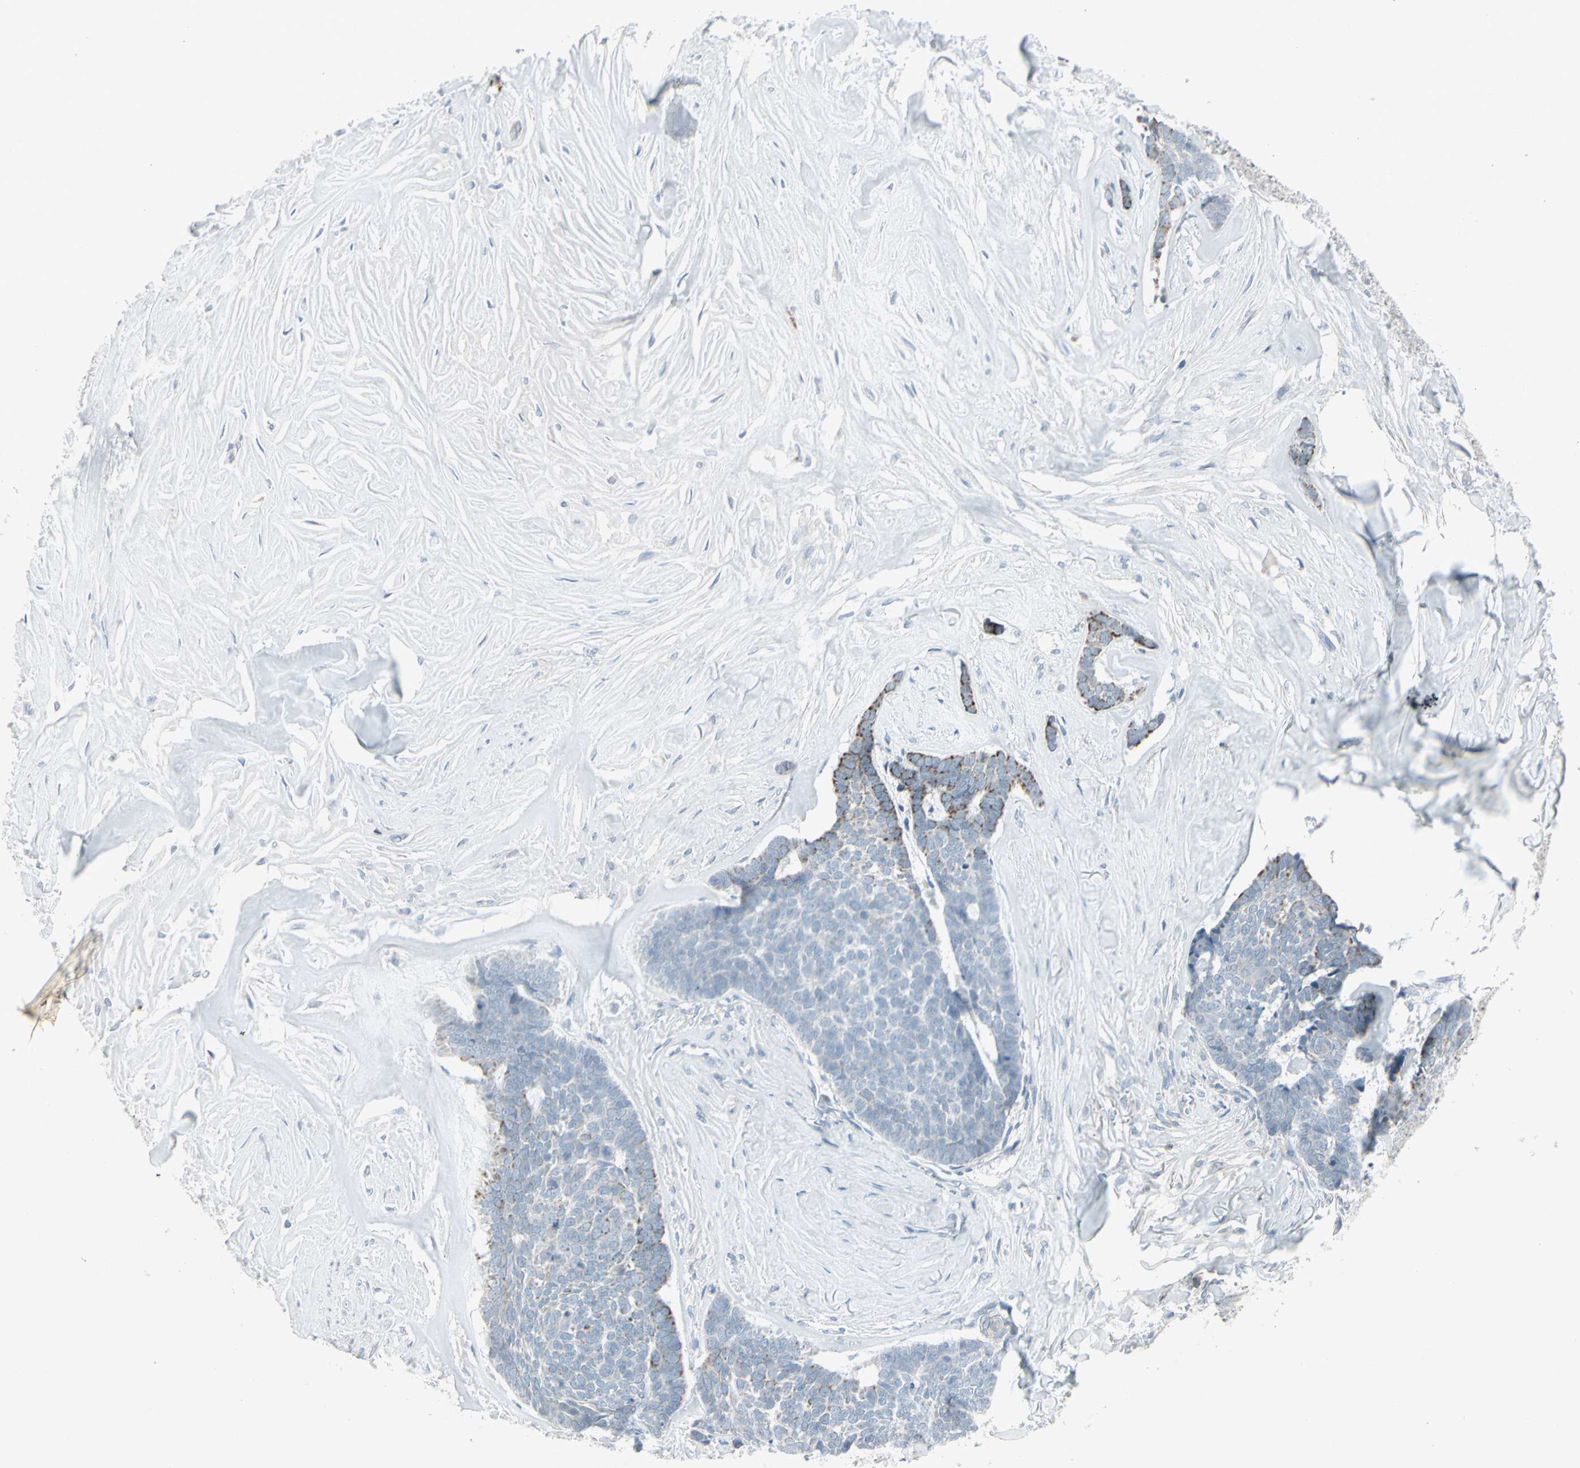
{"staining": {"intensity": "moderate", "quantity": "<25%", "location": "cytoplasmic/membranous"}, "tissue": "skin cancer", "cell_type": "Tumor cells", "image_type": "cancer", "snomed": [{"axis": "morphology", "description": "Basal cell carcinoma"}, {"axis": "topography", "description": "Skin"}], "caption": "Immunohistochemistry photomicrograph of human basal cell carcinoma (skin) stained for a protein (brown), which exhibits low levels of moderate cytoplasmic/membranous positivity in about <25% of tumor cells.", "gene": "ARG2", "patient": {"sex": "male", "age": 84}}